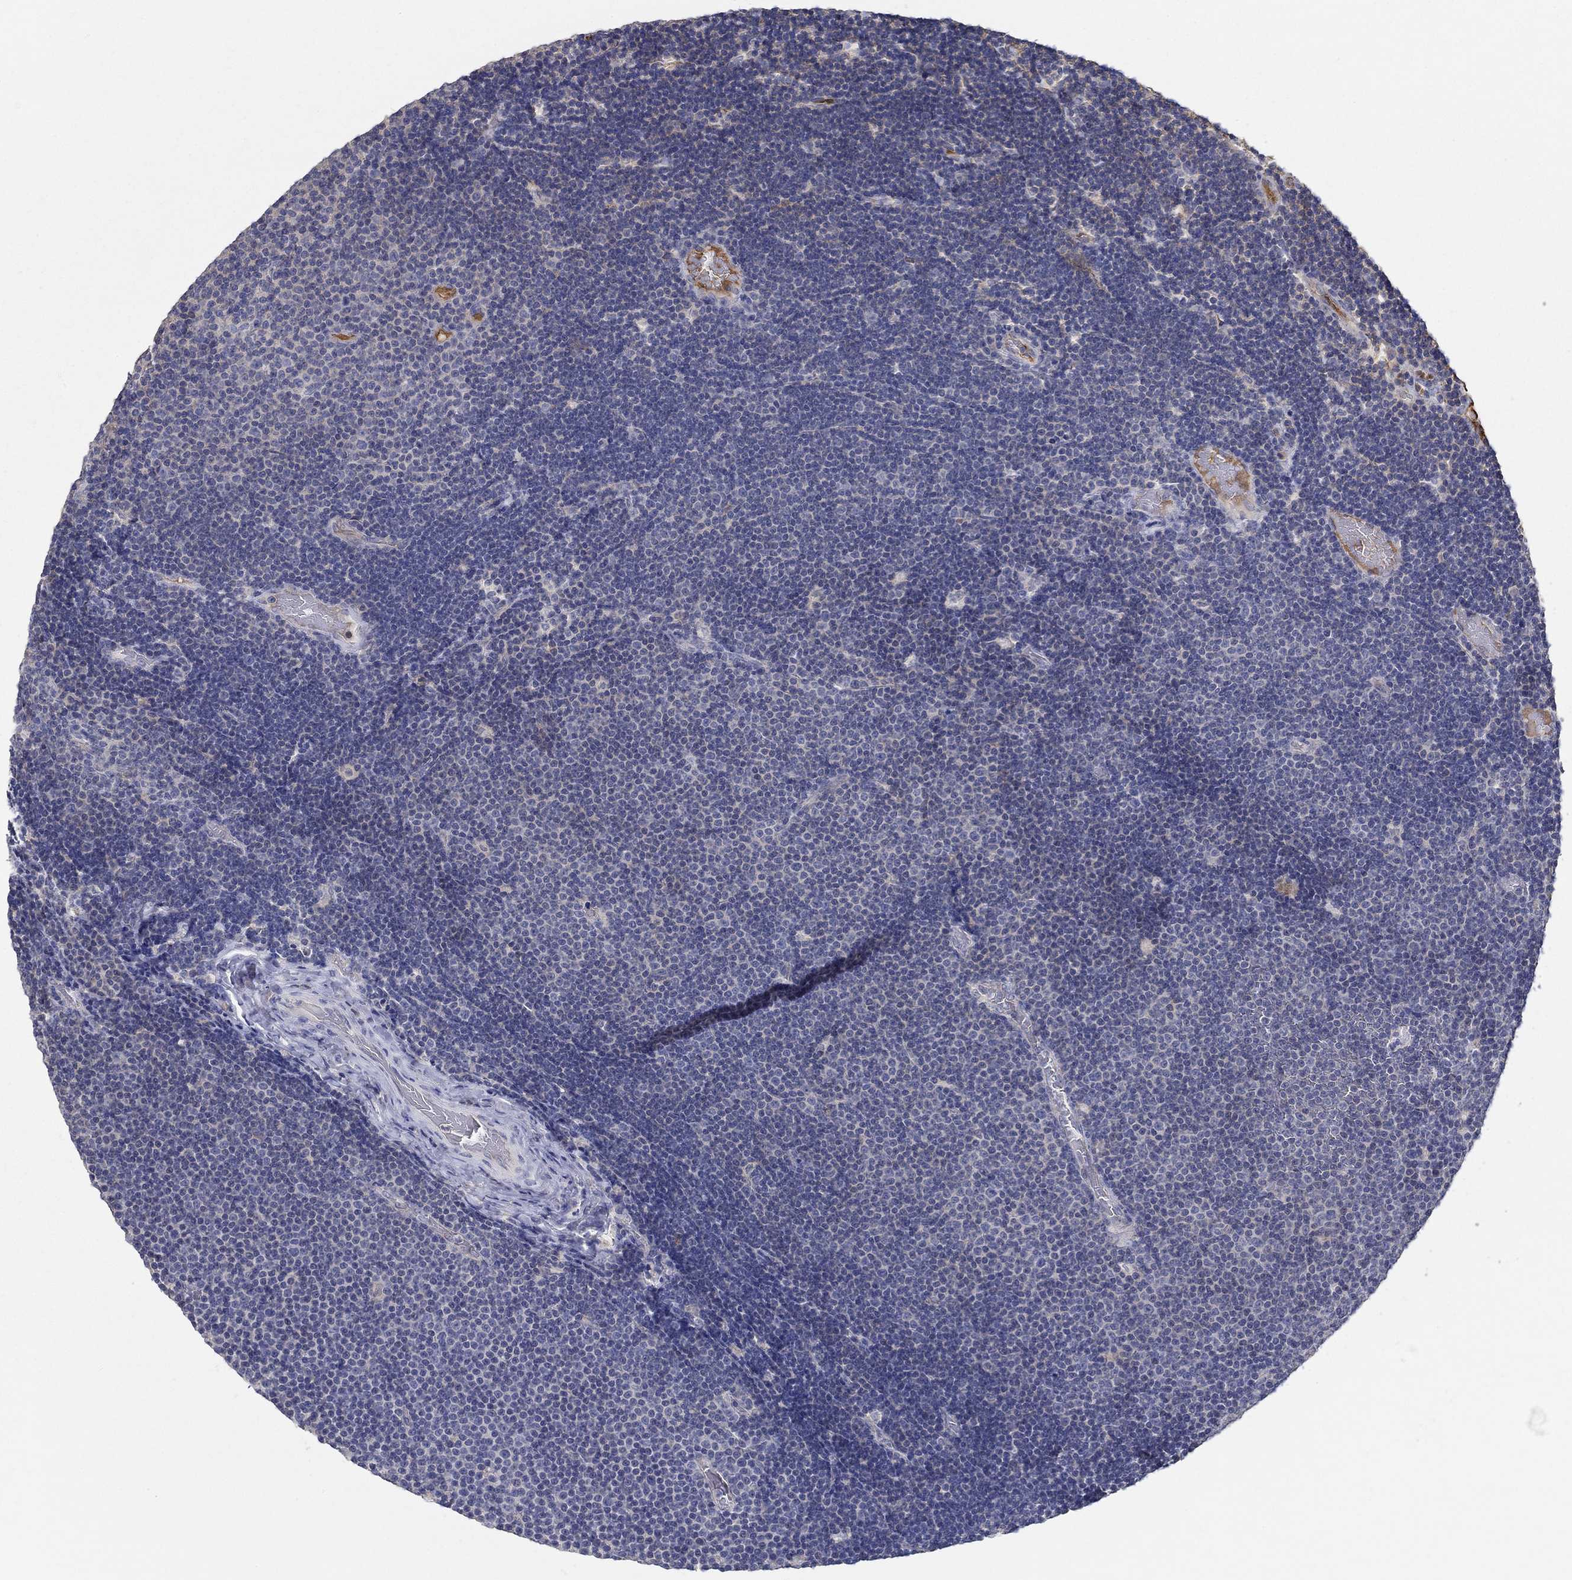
{"staining": {"intensity": "negative", "quantity": "none", "location": "none"}, "tissue": "lymphoma", "cell_type": "Tumor cells", "image_type": "cancer", "snomed": [{"axis": "morphology", "description": "Malignant lymphoma, non-Hodgkin's type, Low grade"}, {"axis": "topography", "description": "Brain"}], "caption": "There is no significant staining in tumor cells of lymphoma. (Stains: DAB (3,3'-diaminobenzidine) immunohistochemistry with hematoxylin counter stain, Microscopy: brightfield microscopy at high magnification).", "gene": "IL10", "patient": {"sex": "female", "age": 66}}